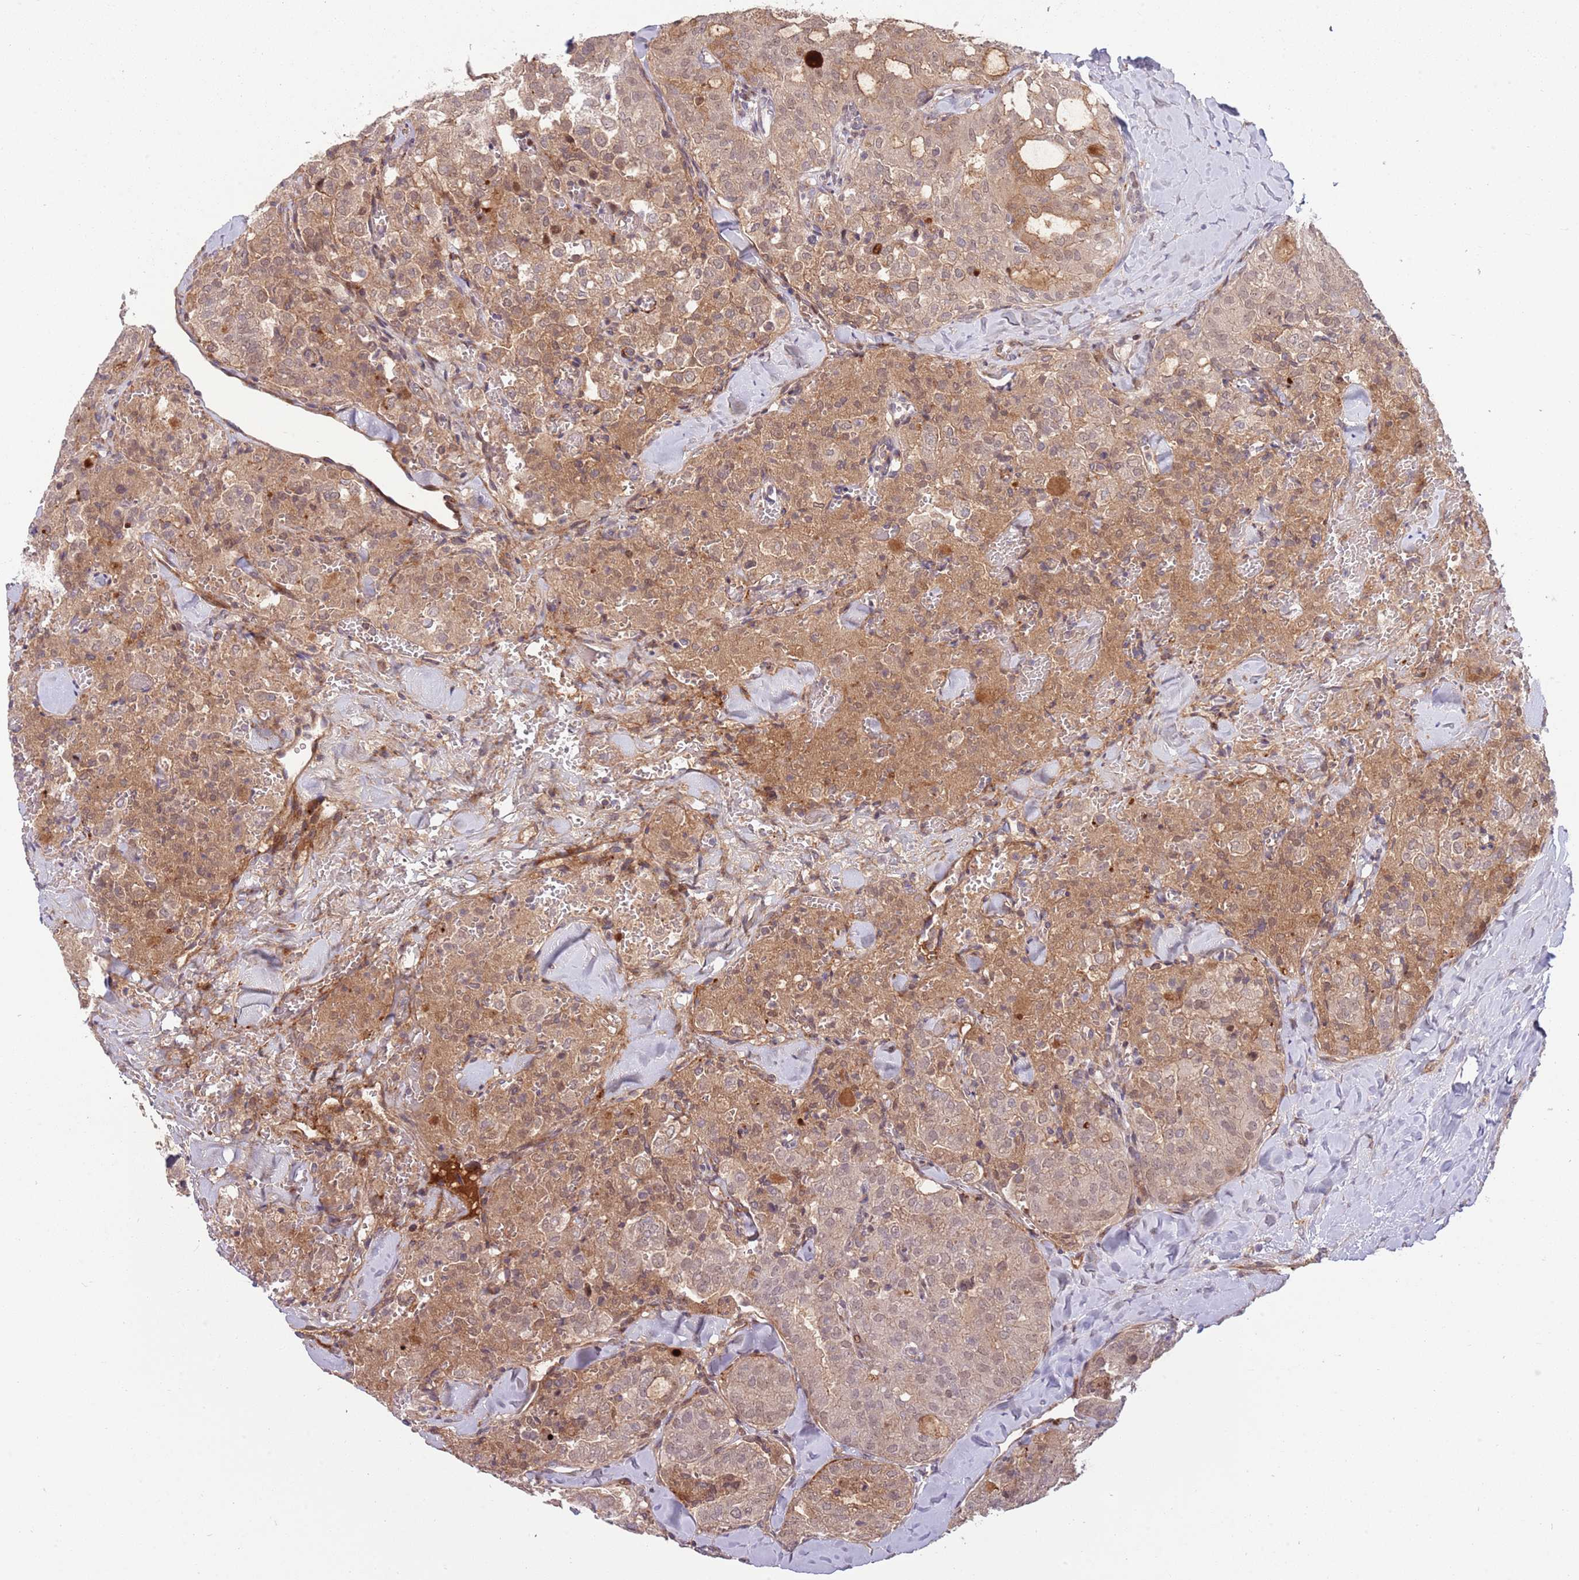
{"staining": {"intensity": "moderate", "quantity": "25%-75%", "location": "cytoplasmic/membranous,nuclear"}, "tissue": "thyroid cancer", "cell_type": "Tumor cells", "image_type": "cancer", "snomed": [{"axis": "morphology", "description": "Follicular adenoma carcinoma, NOS"}, {"axis": "topography", "description": "Thyroid gland"}], "caption": "Immunohistochemistry of thyroid cancer (follicular adenoma carcinoma) shows medium levels of moderate cytoplasmic/membranous and nuclear staining in about 25%-75% of tumor cells. (brown staining indicates protein expression, while blue staining denotes nuclei).", "gene": "NT5DC4", "patient": {"sex": "male", "age": 75}}